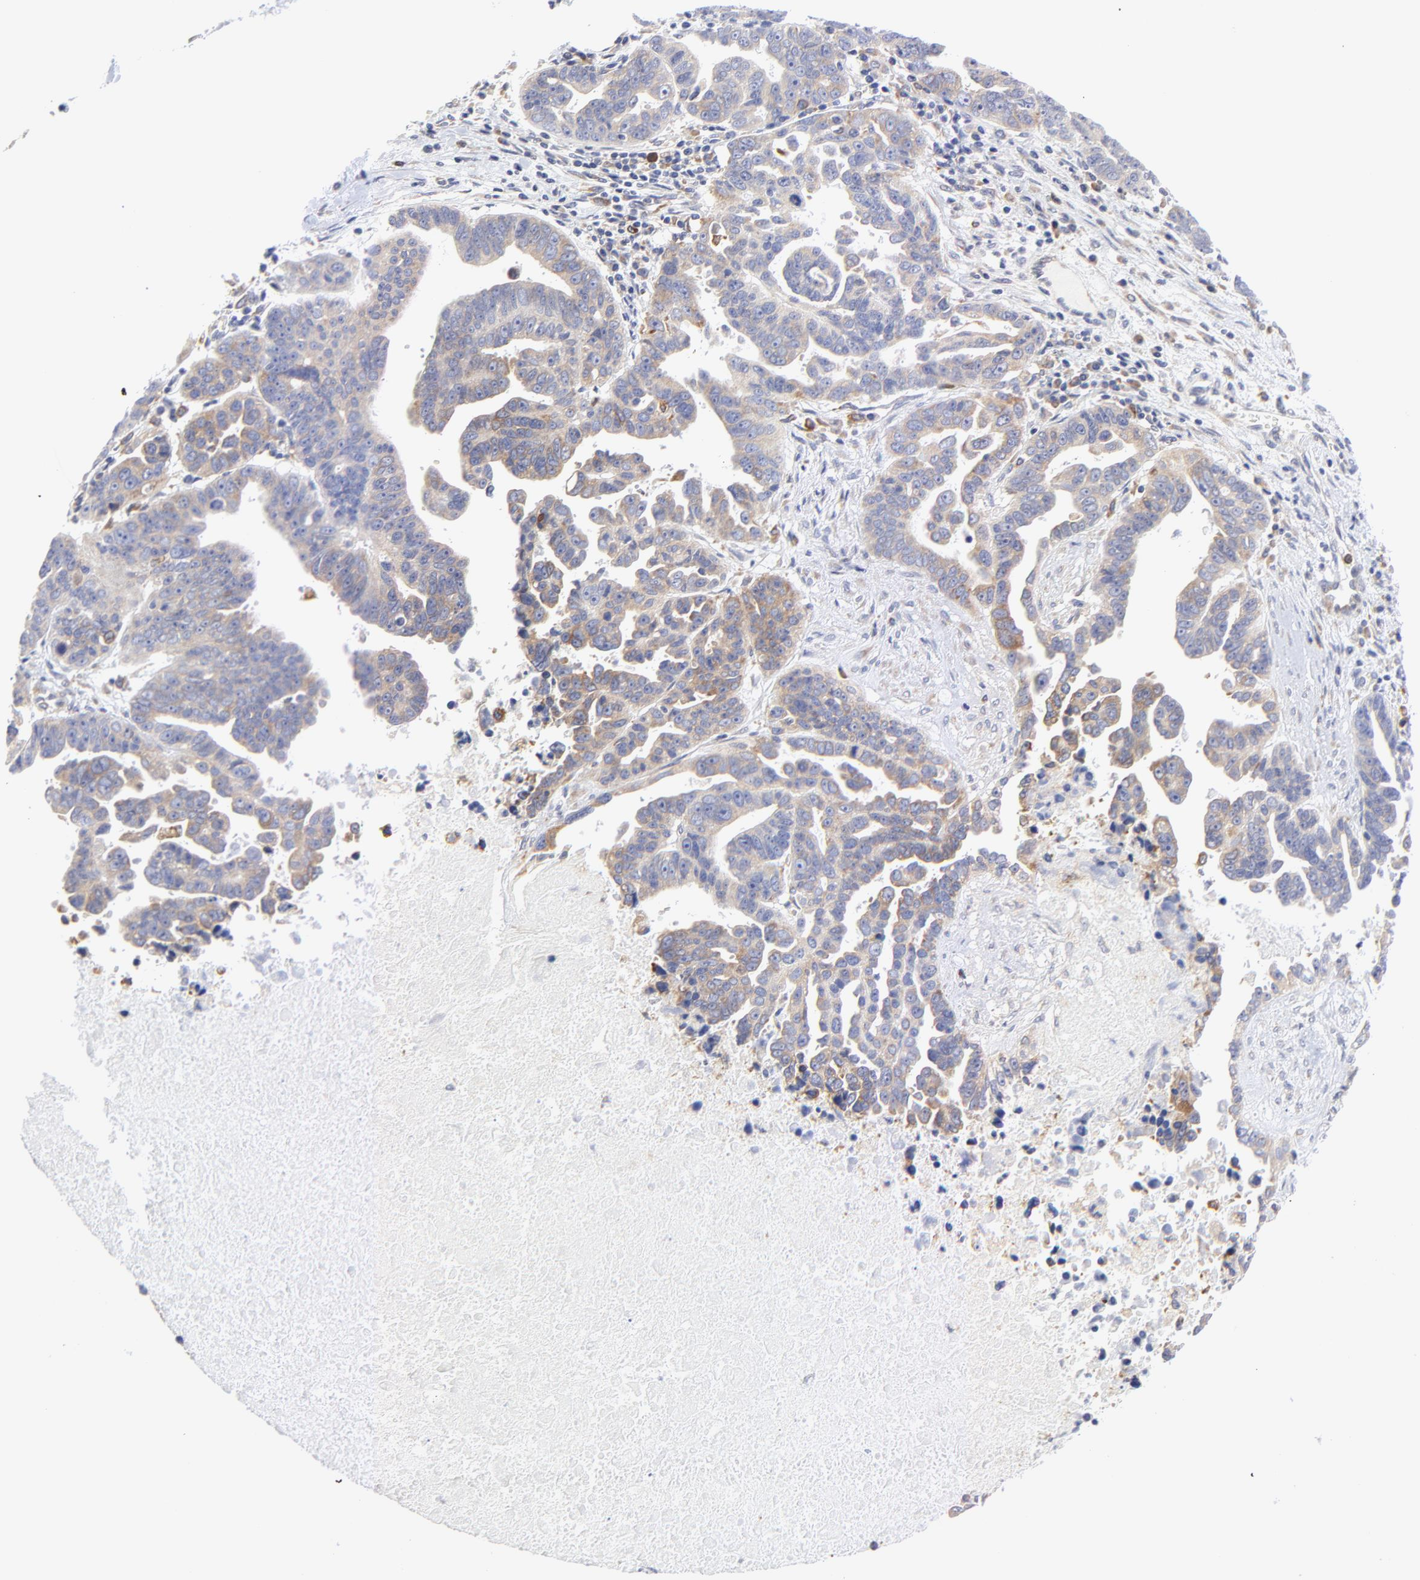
{"staining": {"intensity": "moderate", "quantity": ">75%", "location": "cytoplasmic/membranous"}, "tissue": "ovarian cancer", "cell_type": "Tumor cells", "image_type": "cancer", "snomed": [{"axis": "morphology", "description": "Carcinoma, endometroid"}, {"axis": "morphology", "description": "Cystadenocarcinoma, serous, NOS"}, {"axis": "topography", "description": "Ovary"}], "caption": "The immunohistochemical stain highlights moderate cytoplasmic/membranous staining in tumor cells of ovarian cancer tissue. (brown staining indicates protein expression, while blue staining denotes nuclei).", "gene": "MOSPD2", "patient": {"sex": "female", "age": 45}}